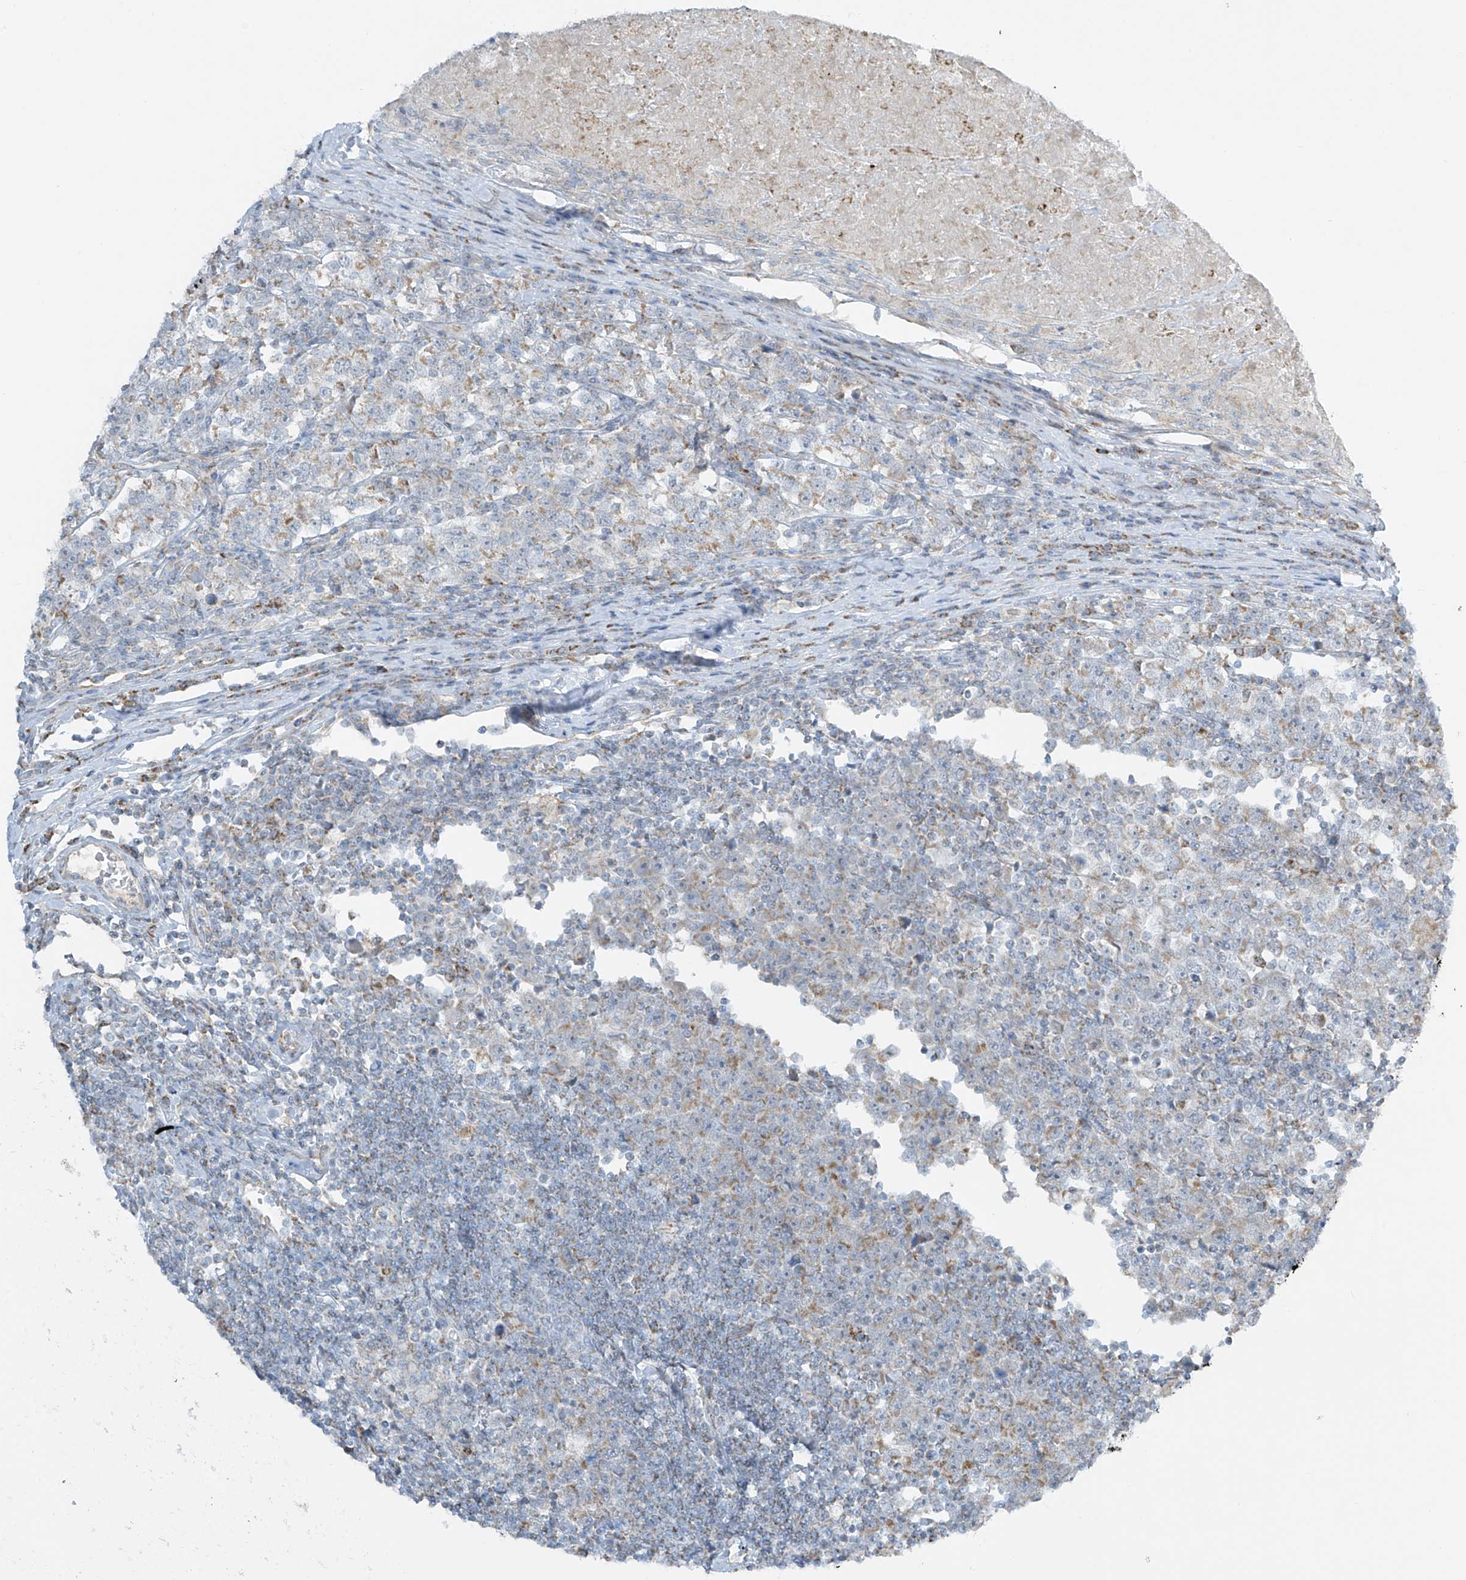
{"staining": {"intensity": "weak", "quantity": "<25%", "location": "cytoplasmic/membranous"}, "tissue": "testis cancer", "cell_type": "Tumor cells", "image_type": "cancer", "snomed": [{"axis": "morphology", "description": "Normal tissue, NOS"}, {"axis": "morphology", "description": "Seminoma, NOS"}, {"axis": "topography", "description": "Testis"}], "caption": "There is no significant staining in tumor cells of testis seminoma.", "gene": "SMDT1", "patient": {"sex": "male", "age": 43}}